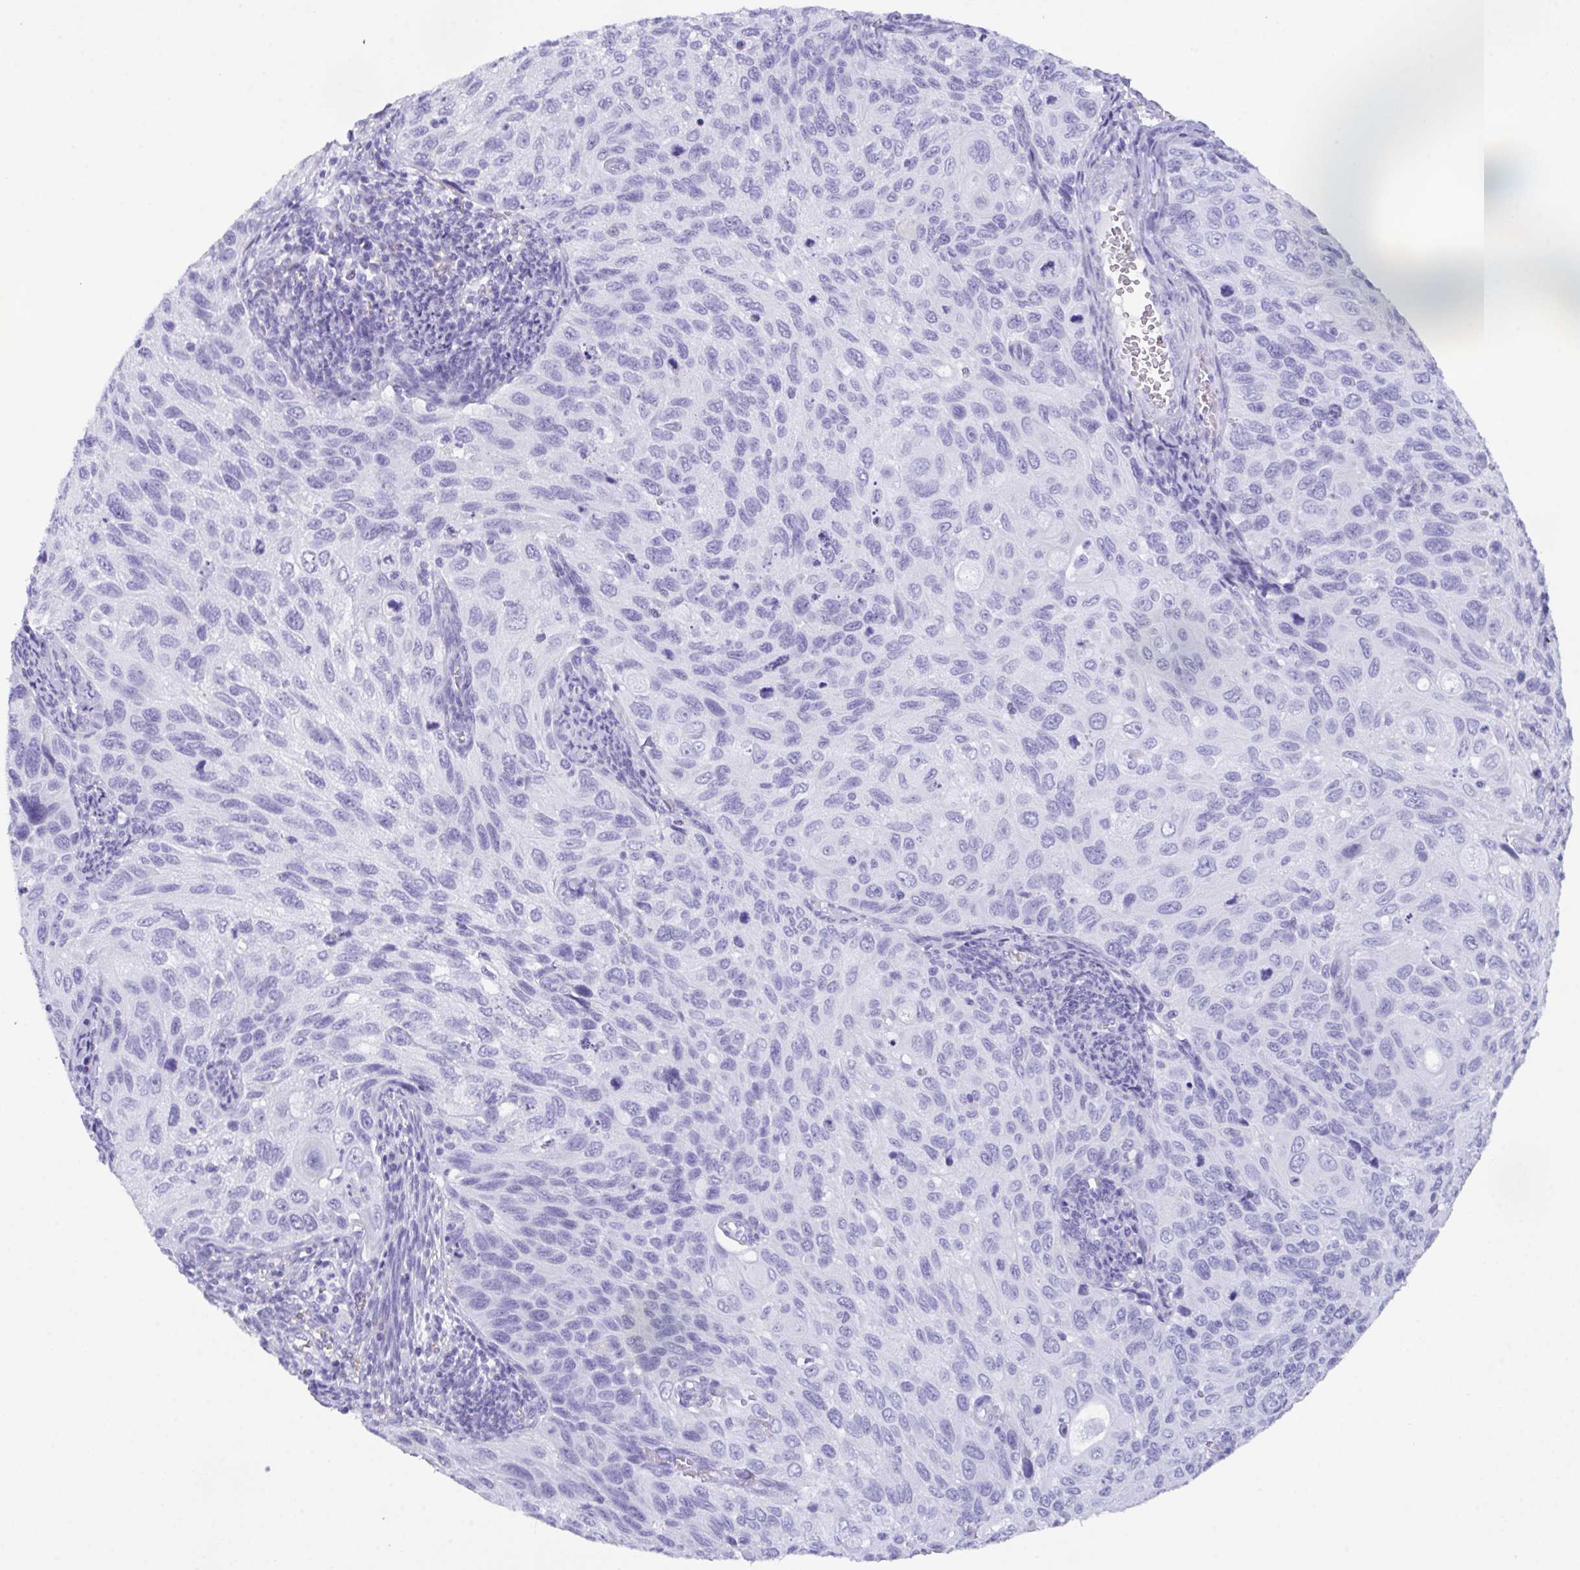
{"staining": {"intensity": "negative", "quantity": "none", "location": "none"}, "tissue": "cervical cancer", "cell_type": "Tumor cells", "image_type": "cancer", "snomed": [{"axis": "morphology", "description": "Squamous cell carcinoma, NOS"}, {"axis": "topography", "description": "Cervix"}], "caption": "An IHC histopathology image of squamous cell carcinoma (cervical) is shown. There is no staining in tumor cells of squamous cell carcinoma (cervical). Nuclei are stained in blue.", "gene": "ZNF850", "patient": {"sex": "female", "age": 70}}